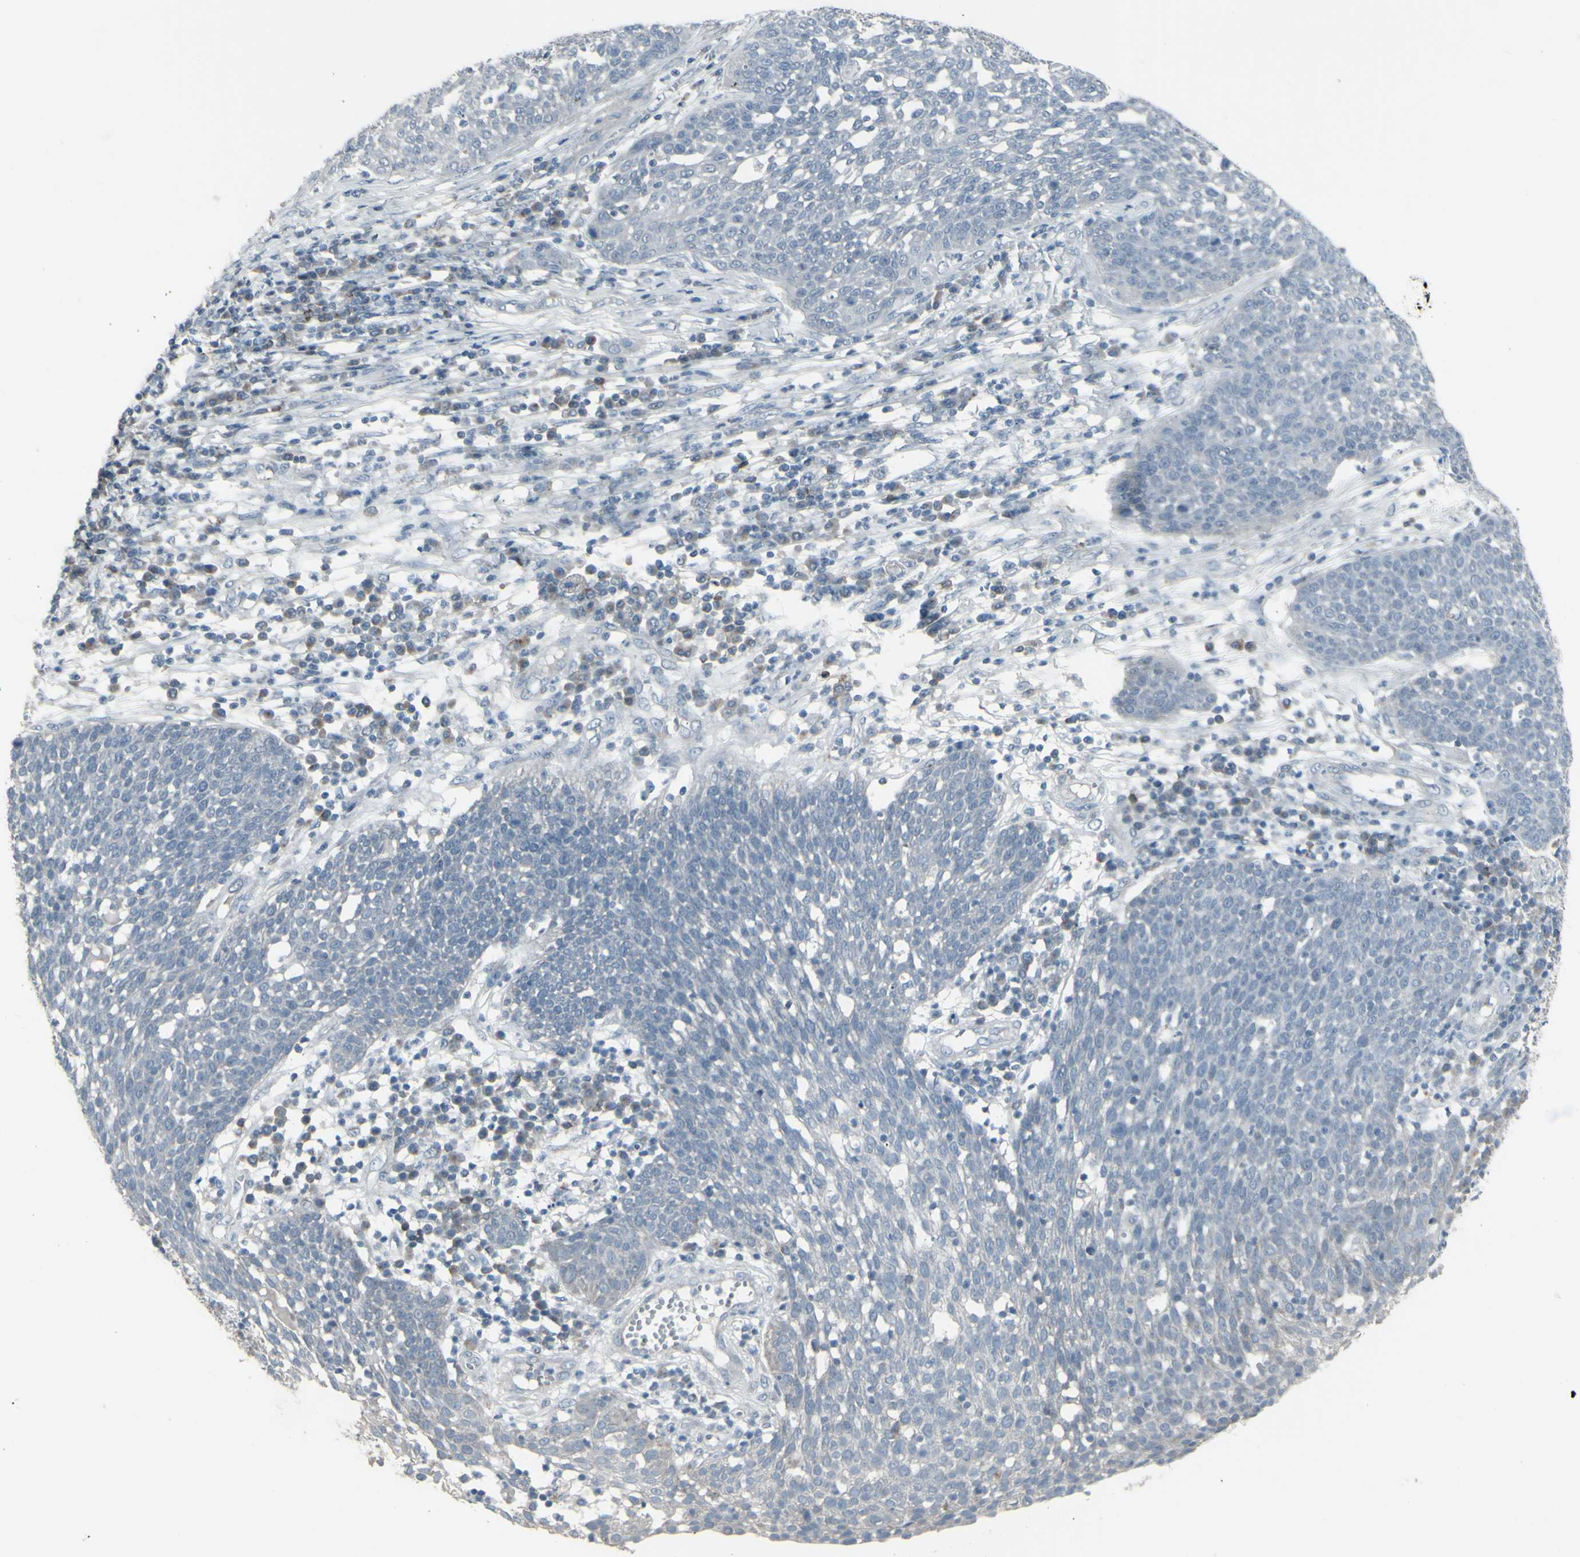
{"staining": {"intensity": "negative", "quantity": "none", "location": "none"}, "tissue": "cervical cancer", "cell_type": "Tumor cells", "image_type": "cancer", "snomed": [{"axis": "morphology", "description": "Squamous cell carcinoma, NOS"}, {"axis": "topography", "description": "Cervix"}], "caption": "Squamous cell carcinoma (cervical) was stained to show a protein in brown. There is no significant positivity in tumor cells.", "gene": "CD79B", "patient": {"sex": "female", "age": 34}}